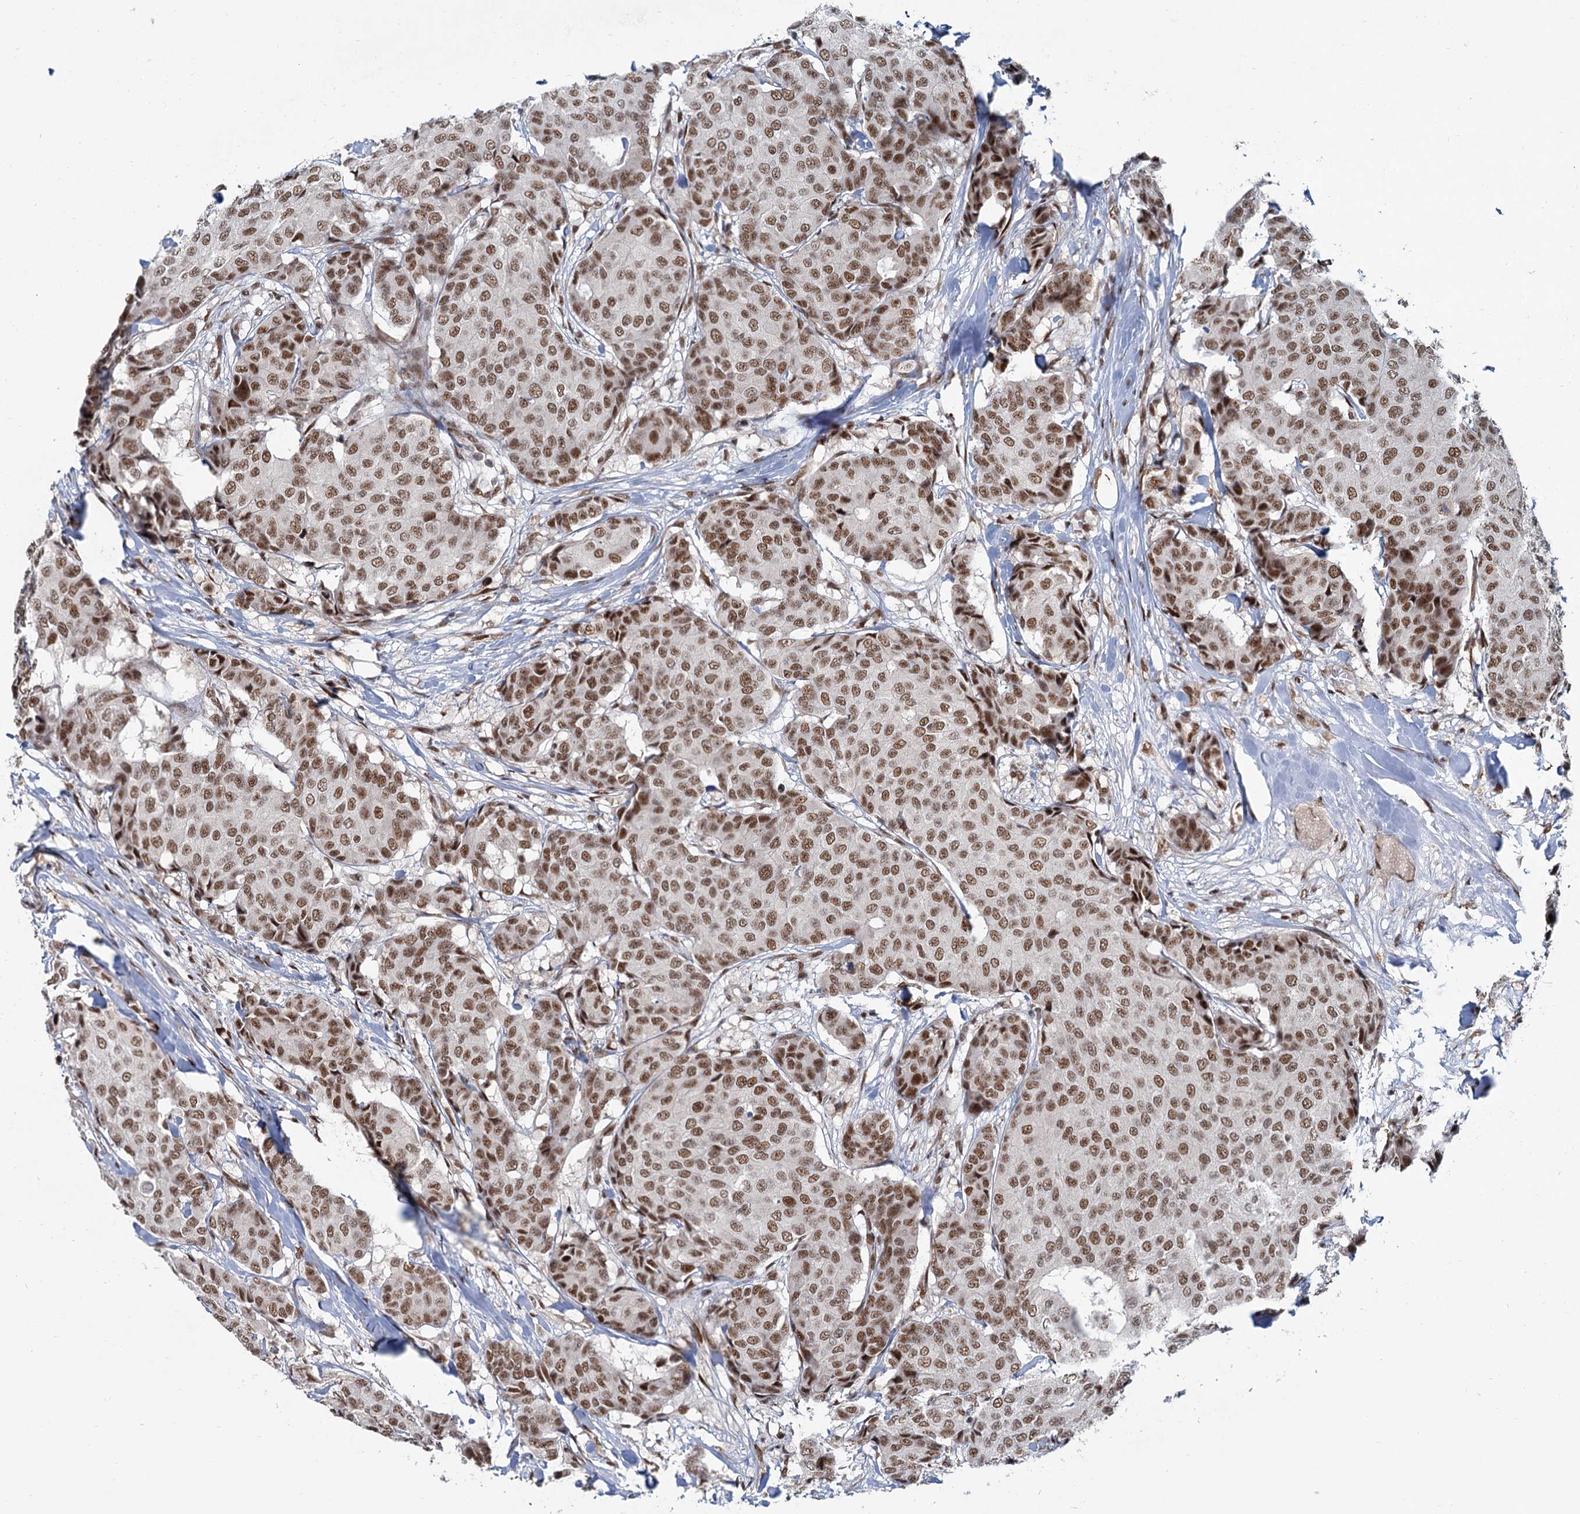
{"staining": {"intensity": "moderate", "quantity": ">75%", "location": "nuclear"}, "tissue": "breast cancer", "cell_type": "Tumor cells", "image_type": "cancer", "snomed": [{"axis": "morphology", "description": "Duct carcinoma"}, {"axis": "topography", "description": "Breast"}], "caption": "IHC (DAB) staining of human breast cancer (intraductal carcinoma) displays moderate nuclear protein staining in about >75% of tumor cells. (DAB (3,3'-diaminobenzidine) IHC with brightfield microscopy, high magnification).", "gene": "WBP4", "patient": {"sex": "female", "age": 75}}